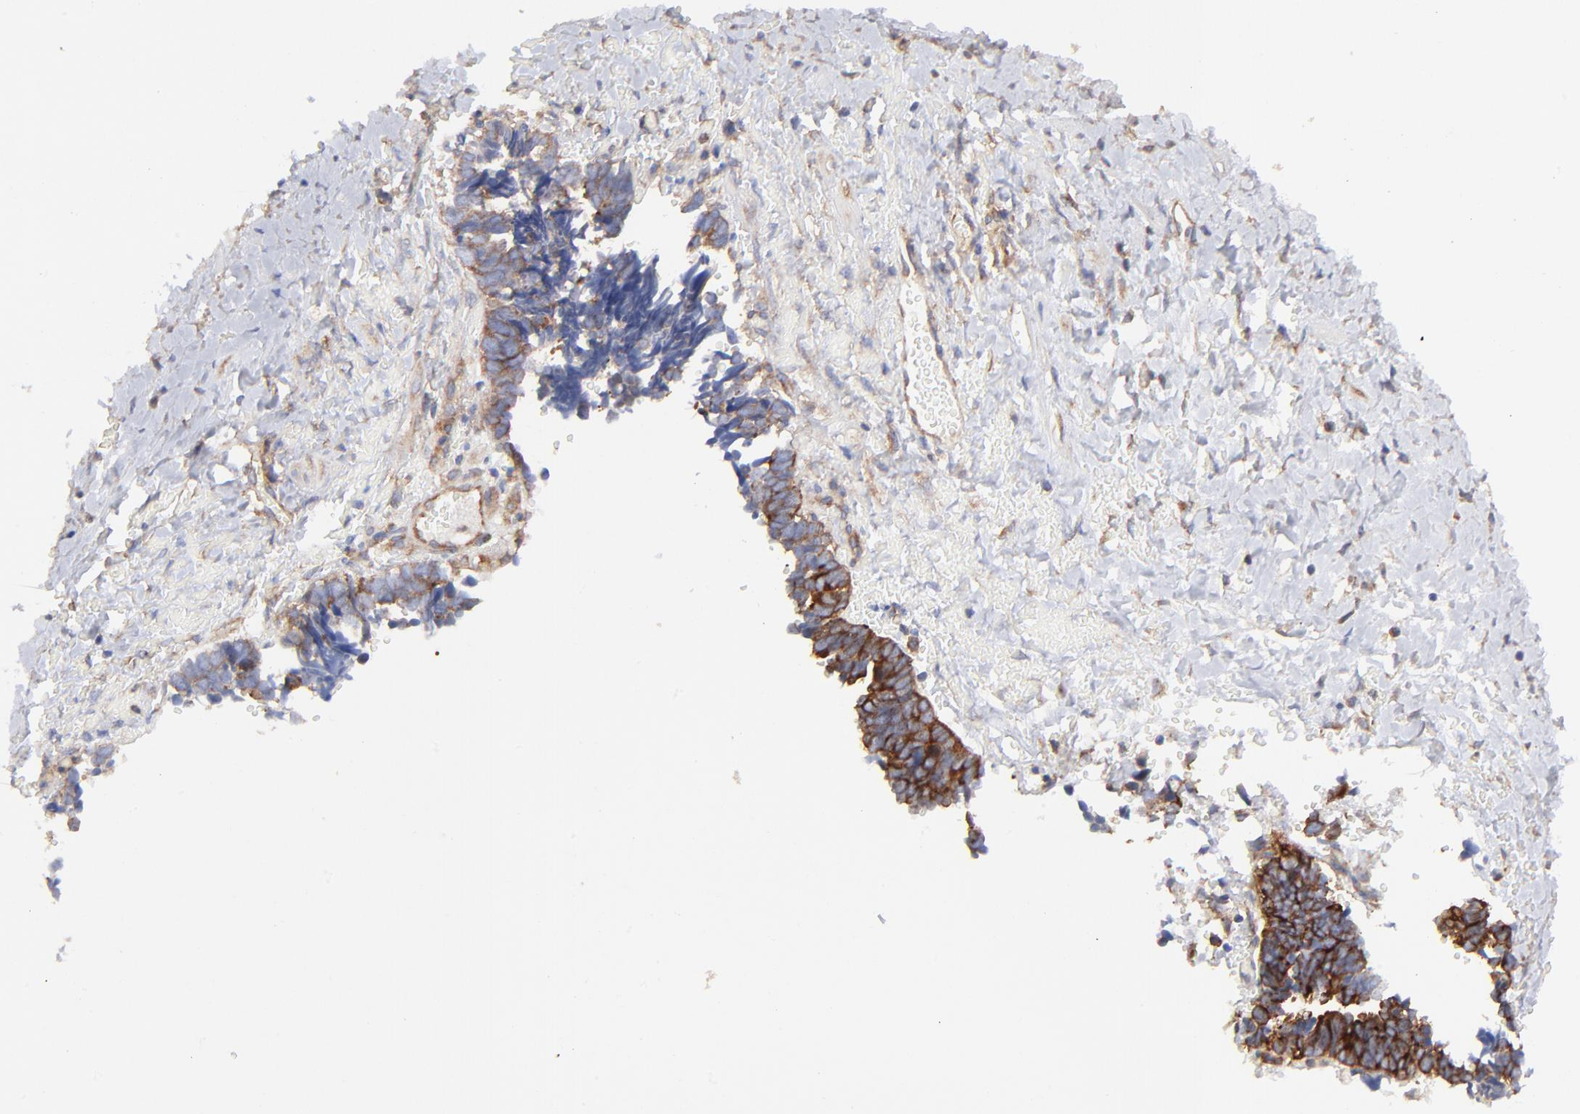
{"staining": {"intensity": "strong", "quantity": ">75%", "location": "cytoplasmic/membranous"}, "tissue": "ovarian cancer", "cell_type": "Tumor cells", "image_type": "cancer", "snomed": [{"axis": "morphology", "description": "Cystadenocarcinoma, serous, NOS"}, {"axis": "topography", "description": "Ovary"}], "caption": "Immunohistochemistry staining of ovarian cancer, which shows high levels of strong cytoplasmic/membranous expression in approximately >75% of tumor cells indicating strong cytoplasmic/membranous protein positivity. The staining was performed using DAB (brown) for protein detection and nuclei were counterstained in hematoxylin (blue).", "gene": "EIF2AK2", "patient": {"sex": "female", "age": 77}}